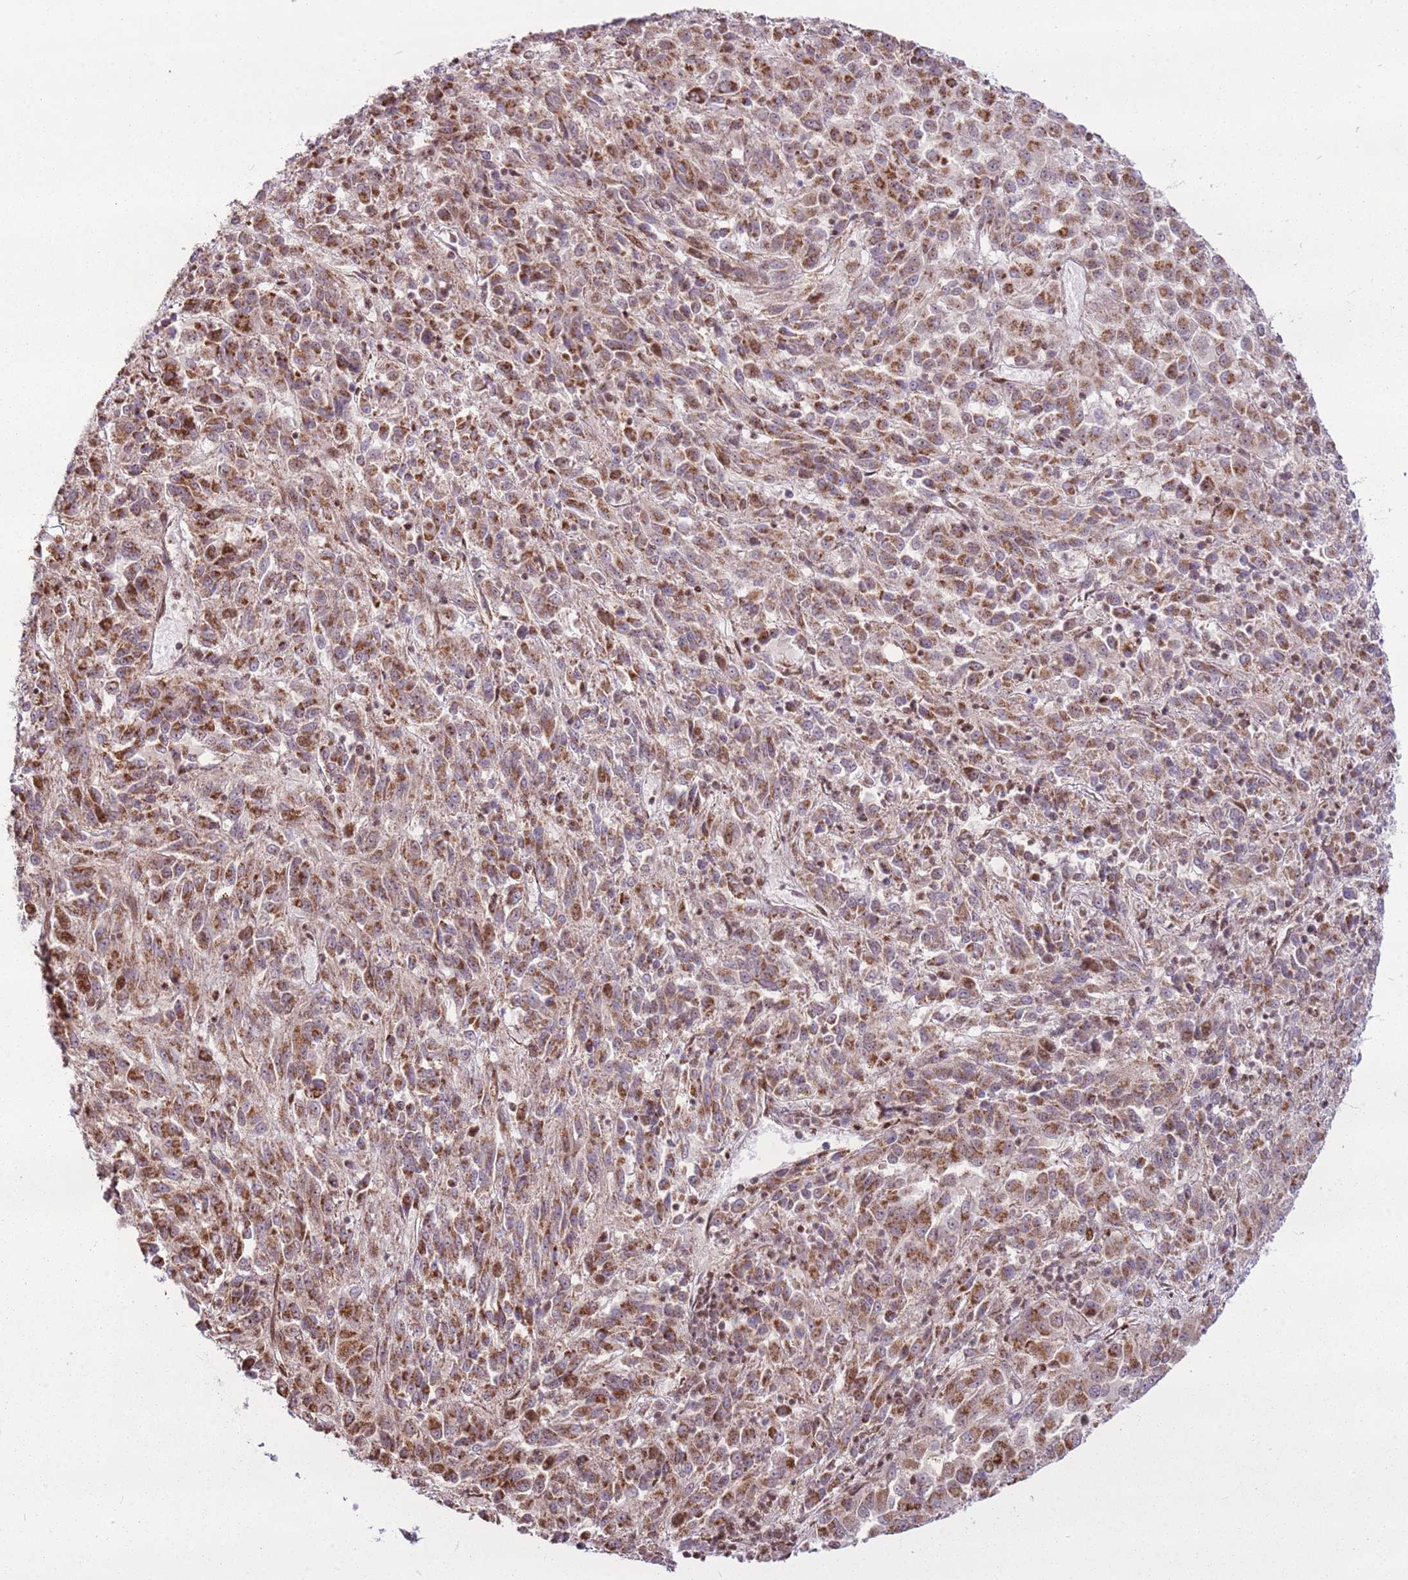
{"staining": {"intensity": "moderate", "quantity": ">75%", "location": "cytoplasmic/membranous"}, "tissue": "melanoma", "cell_type": "Tumor cells", "image_type": "cancer", "snomed": [{"axis": "morphology", "description": "Malignant melanoma, Metastatic site"}, {"axis": "topography", "description": "Lung"}], "caption": "Immunohistochemistry image of melanoma stained for a protein (brown), which reveals medium levels of moderate cytoplasmic/membranous expression in about >75% of tumor cells.", "gene": "PCTP", "patient": {"sex": "male", "age": 64}}